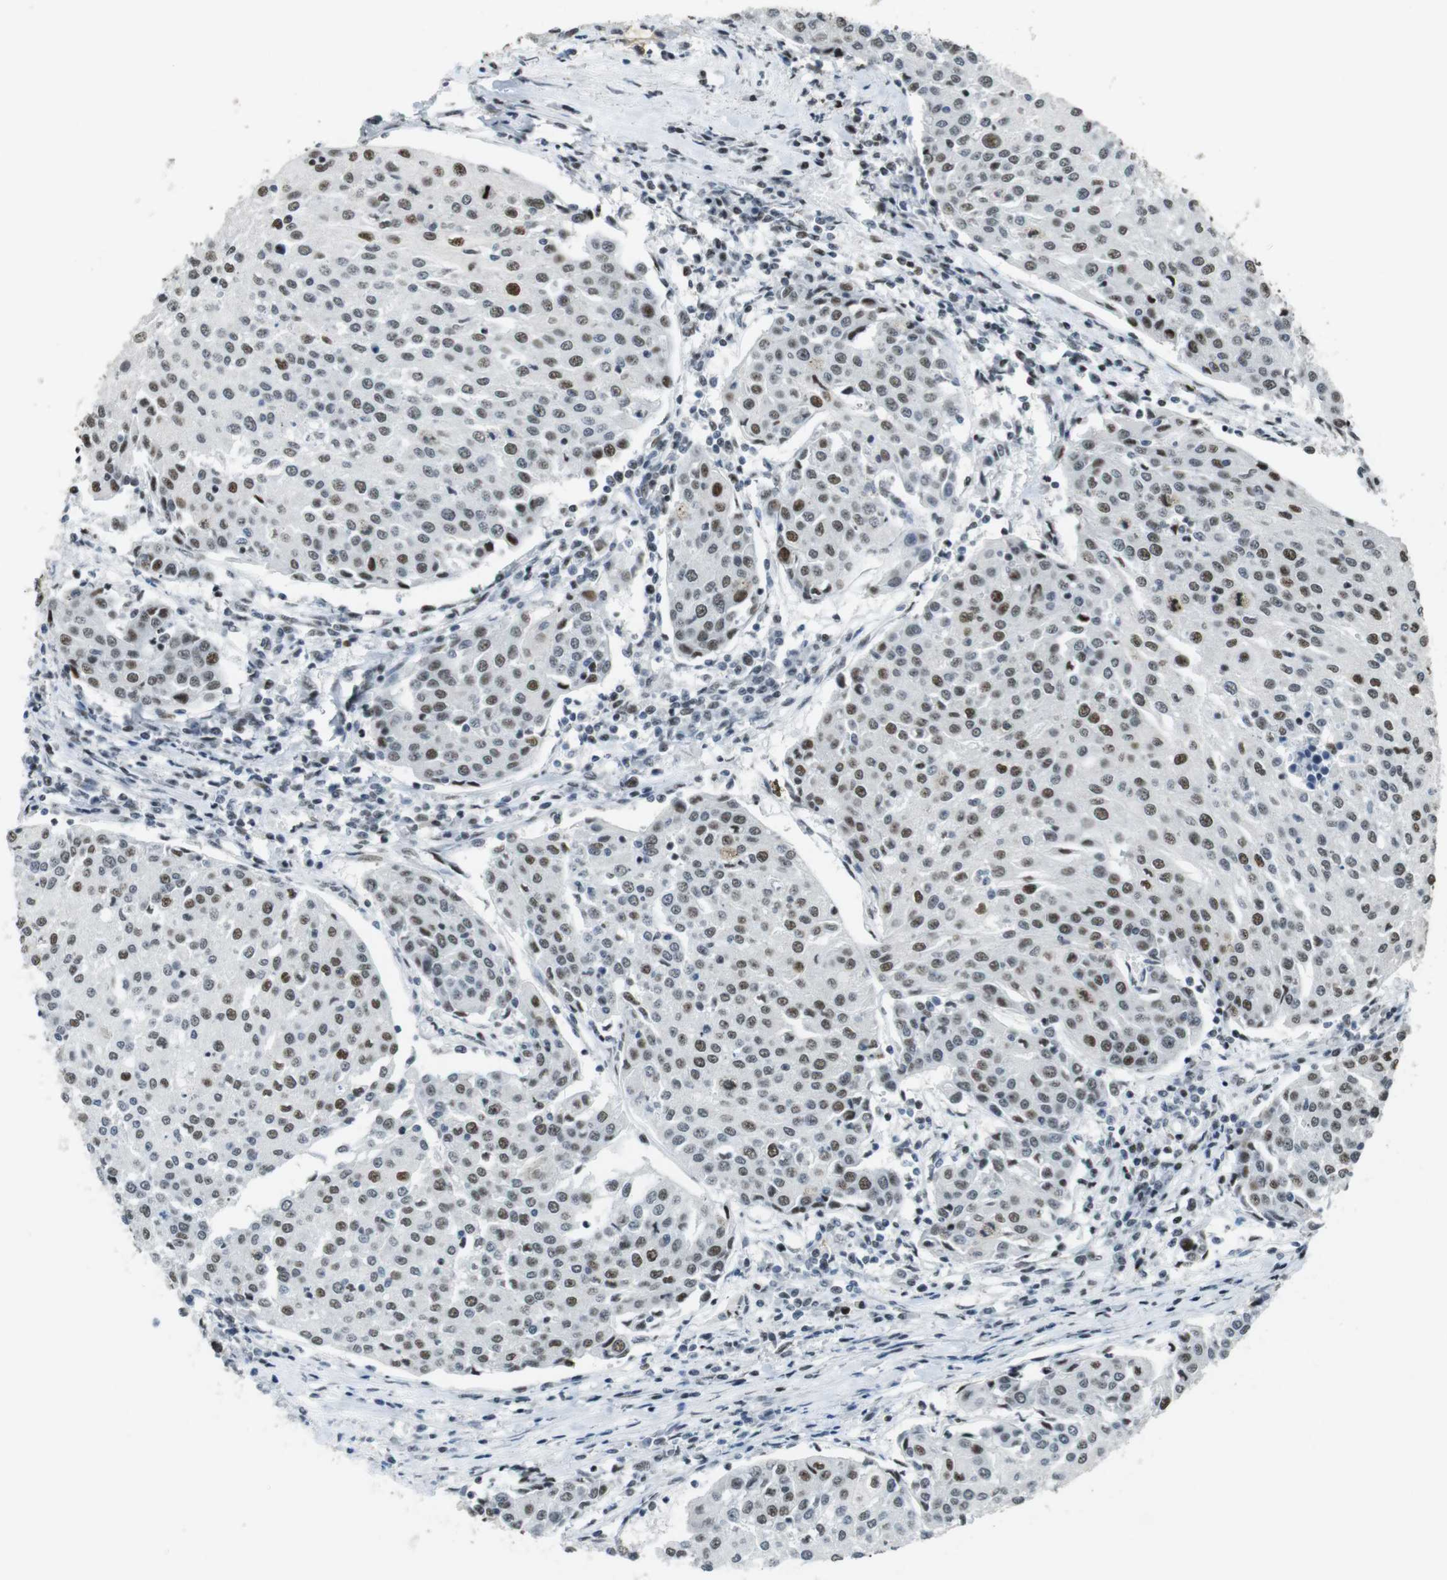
{"staining": {"intensity": "moderate", "quantity": "25%-75%", "location": "nuclear"}, "tissue": "urothelial cancer", "cell_type": "Tumor cells", "image_type": "cancer", "snomed": [{"axis": "morphology", "description": "Urothelial carcinoma, High grade"}, {"axis": "topography", "description": "Urinary bladder"}], "caption": "Moderate nuclear positivity is seen in approximately 25%-75% of tumor cells in urothelial cancer.", "gene": "CSNK2B", "patient": {"sex": "female", "age": 85}}